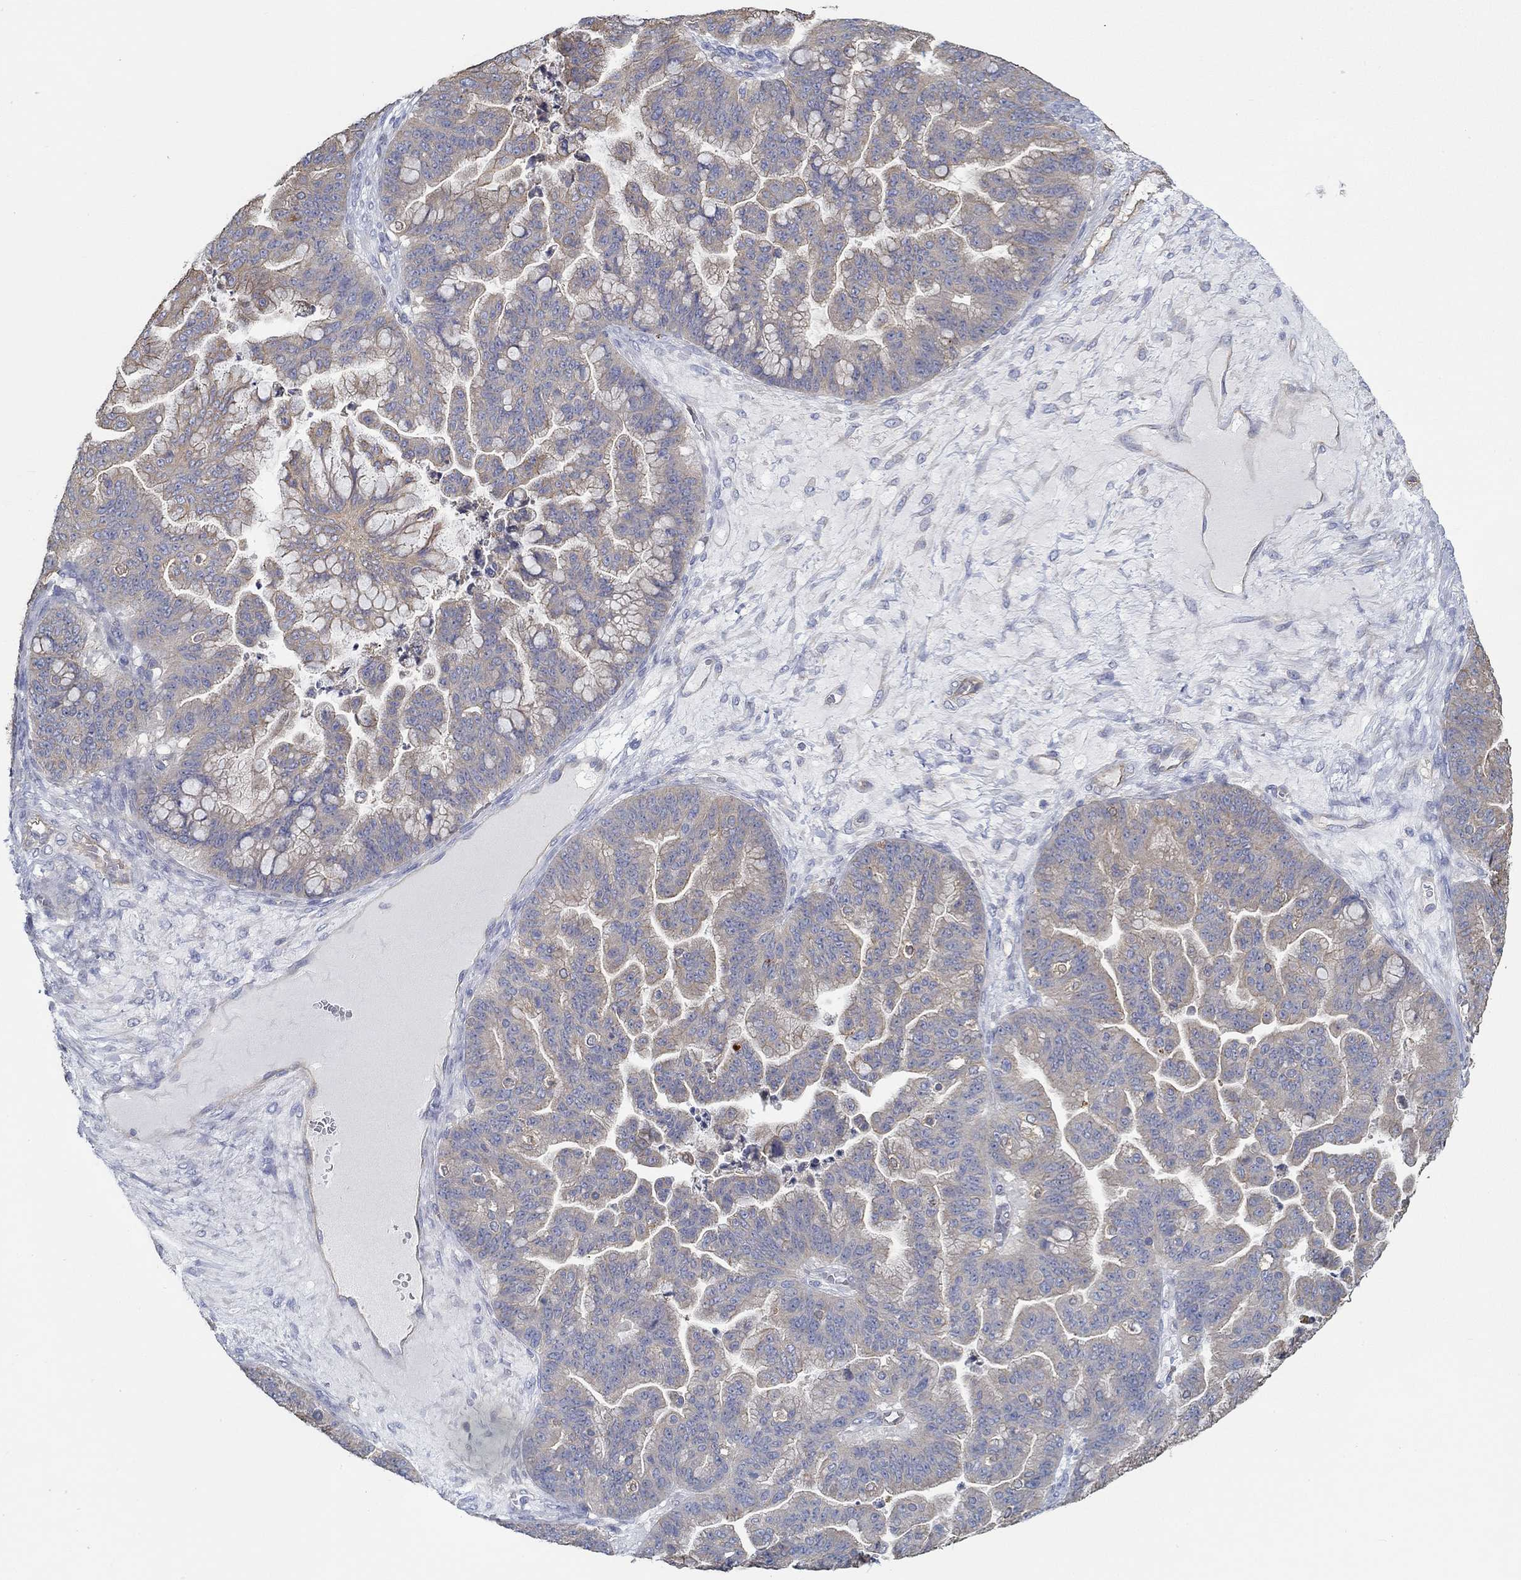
{"staining": {"intensity": "weak", "quantity": "25%-75%", "location": "cytoplasmic/membranous"}, "tissue": "ovarian cancer", "cell_type": "Tumor cells", "image_type": "cancer", "snomed": [{"axis": "morphology", "description": "Cystadenocarcinoma, mucinous, NOS"}, {"axis": "topography", "description": "Ovary"}], "caption": "Immunohistochemical staining of mucinous cystadenocarcinoma (ovarian) displays low levels of weak cytoplasmic/membranous protein positivity in approximately 25%-75% of tumor cells. (brown staining indicates protein expression, while blue staining denotes nuclei).", "gene": "BBOF1", "patient": {"sex": "female", "age": 67}}